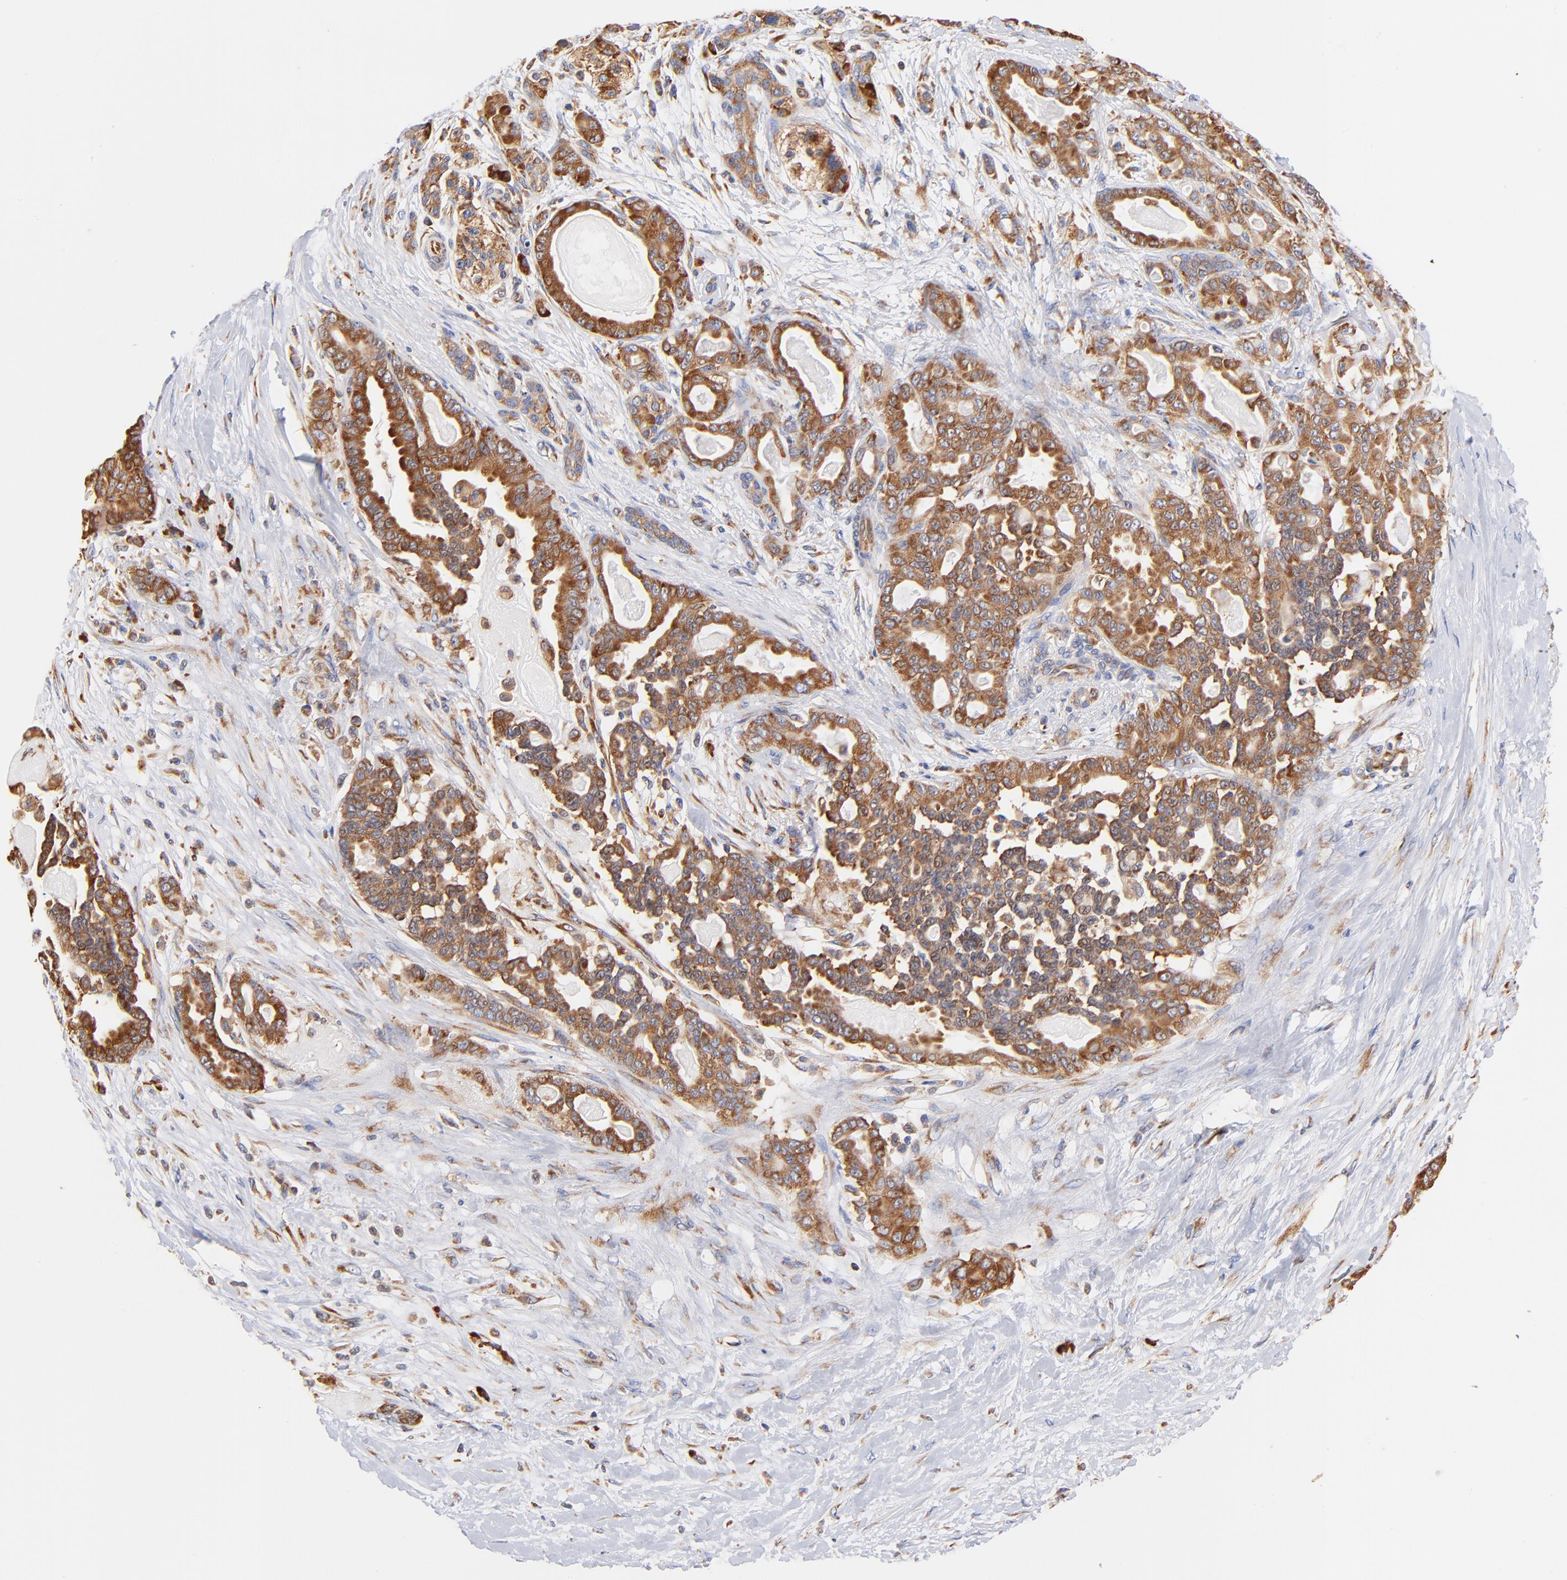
{"staining": {"intensity": "moderate", "quantity": ">75%", "location": "cytoplasmic/membranous"}, "tissue": "pancreatic cancer", "cell_type": "Tumor cells", "image_type": "cancer", "snomed": [{"axis": "morphology", "description": "Adenocarcinoma, NOS"}, {"axis": "topography", "description": "Pancreas"}], "caption": "Immunohistochemistry (IHC) of human adenocarcinoma (pancreatic) demonstrates medium levels of moderate cytoplasmic/membranous positivity in approximately >75% of tumor cells. The staining was performed using DAB (3,3'-diaminobenzidine) to visualize the protein expression in brown, while the nuclei were stained in blue with hematoxylin (Magnification: 20x).", "gene": "RPL27", "patient": {"sex": "male", "age": 63}}